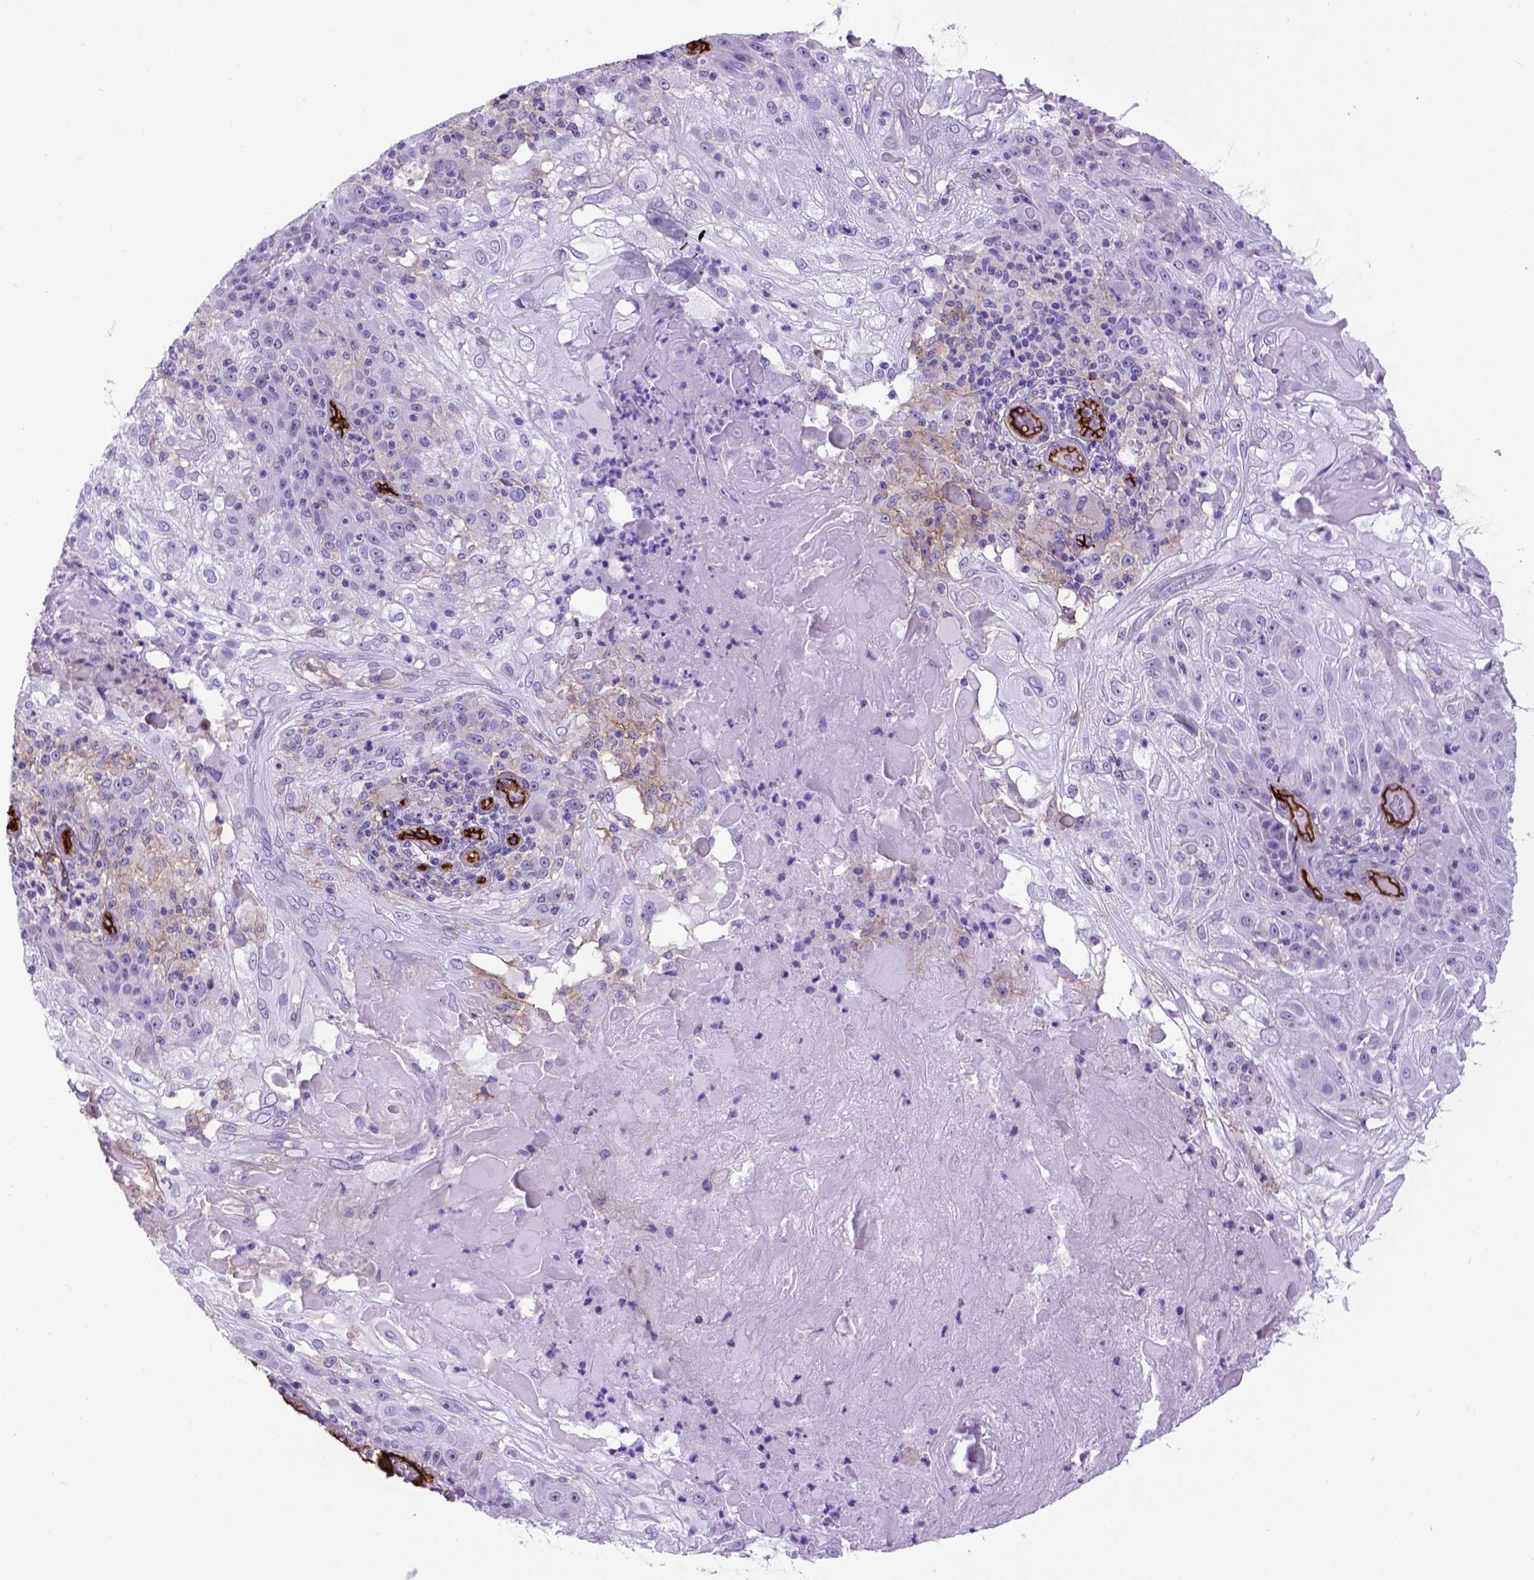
{"staining": {"intensity": "negative", "quantity": "none", "location": "none"}, "tissue": "skin cancer", "cell_type": "Tumor cells", "image_type": "cancer", "snomed": [{"axis": "morphology", "description": "Normal tissue, NOS"}, {"axis": "morphology", "description": "Squamous cell carcinoma, NOS"}, {"axis": "topography", "description": "Skin"}], "caption": "A histopathology image of human skin cancer is negative for staining in tumor cells.", "gene": "ENG", "patient": {"sex": "female", "age": 83}}